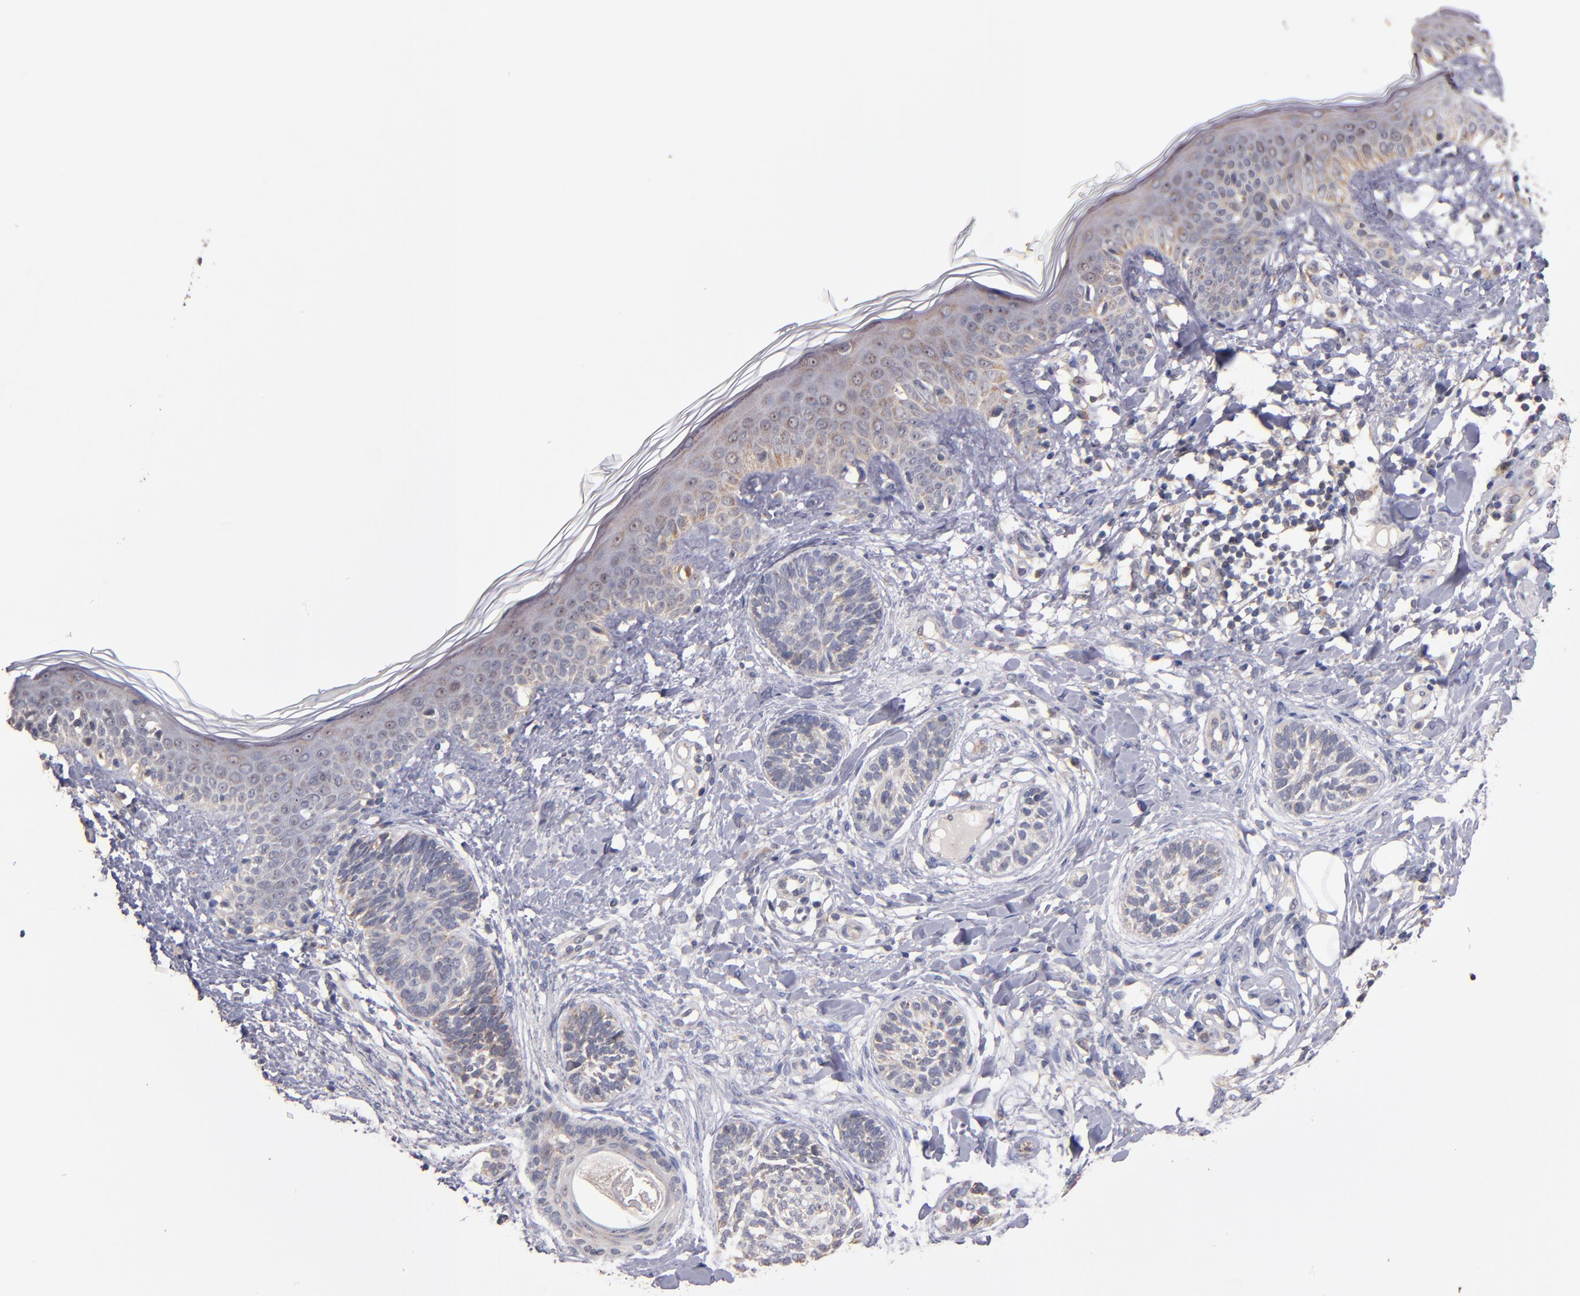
{"staining": {"intensity": "weak", "quantity": "<25%", "location": "cytoplasmic/membranous"}, "tissue": "skin cancer", "cell_type": "Tumor cells", "image_type": "cancer", "snomed": [{"axis": "morphology", "description": "Normal tissue, NOS"}, {"axis": "morphology", "description": "Basal cell carcinoma"}, {"axis": "topography", "description": "Skin"}], "caption": "The immunohistochemistry (IHC) image has no significant positivity in tumor cells of skin cancer (basal cell carcinoma) tissue. (DAB immunohistochemistry visualized using brightfield microscopy, high magnification).", "gene": "DIABLO", "patient": {"sex": "male", "age": 63}}